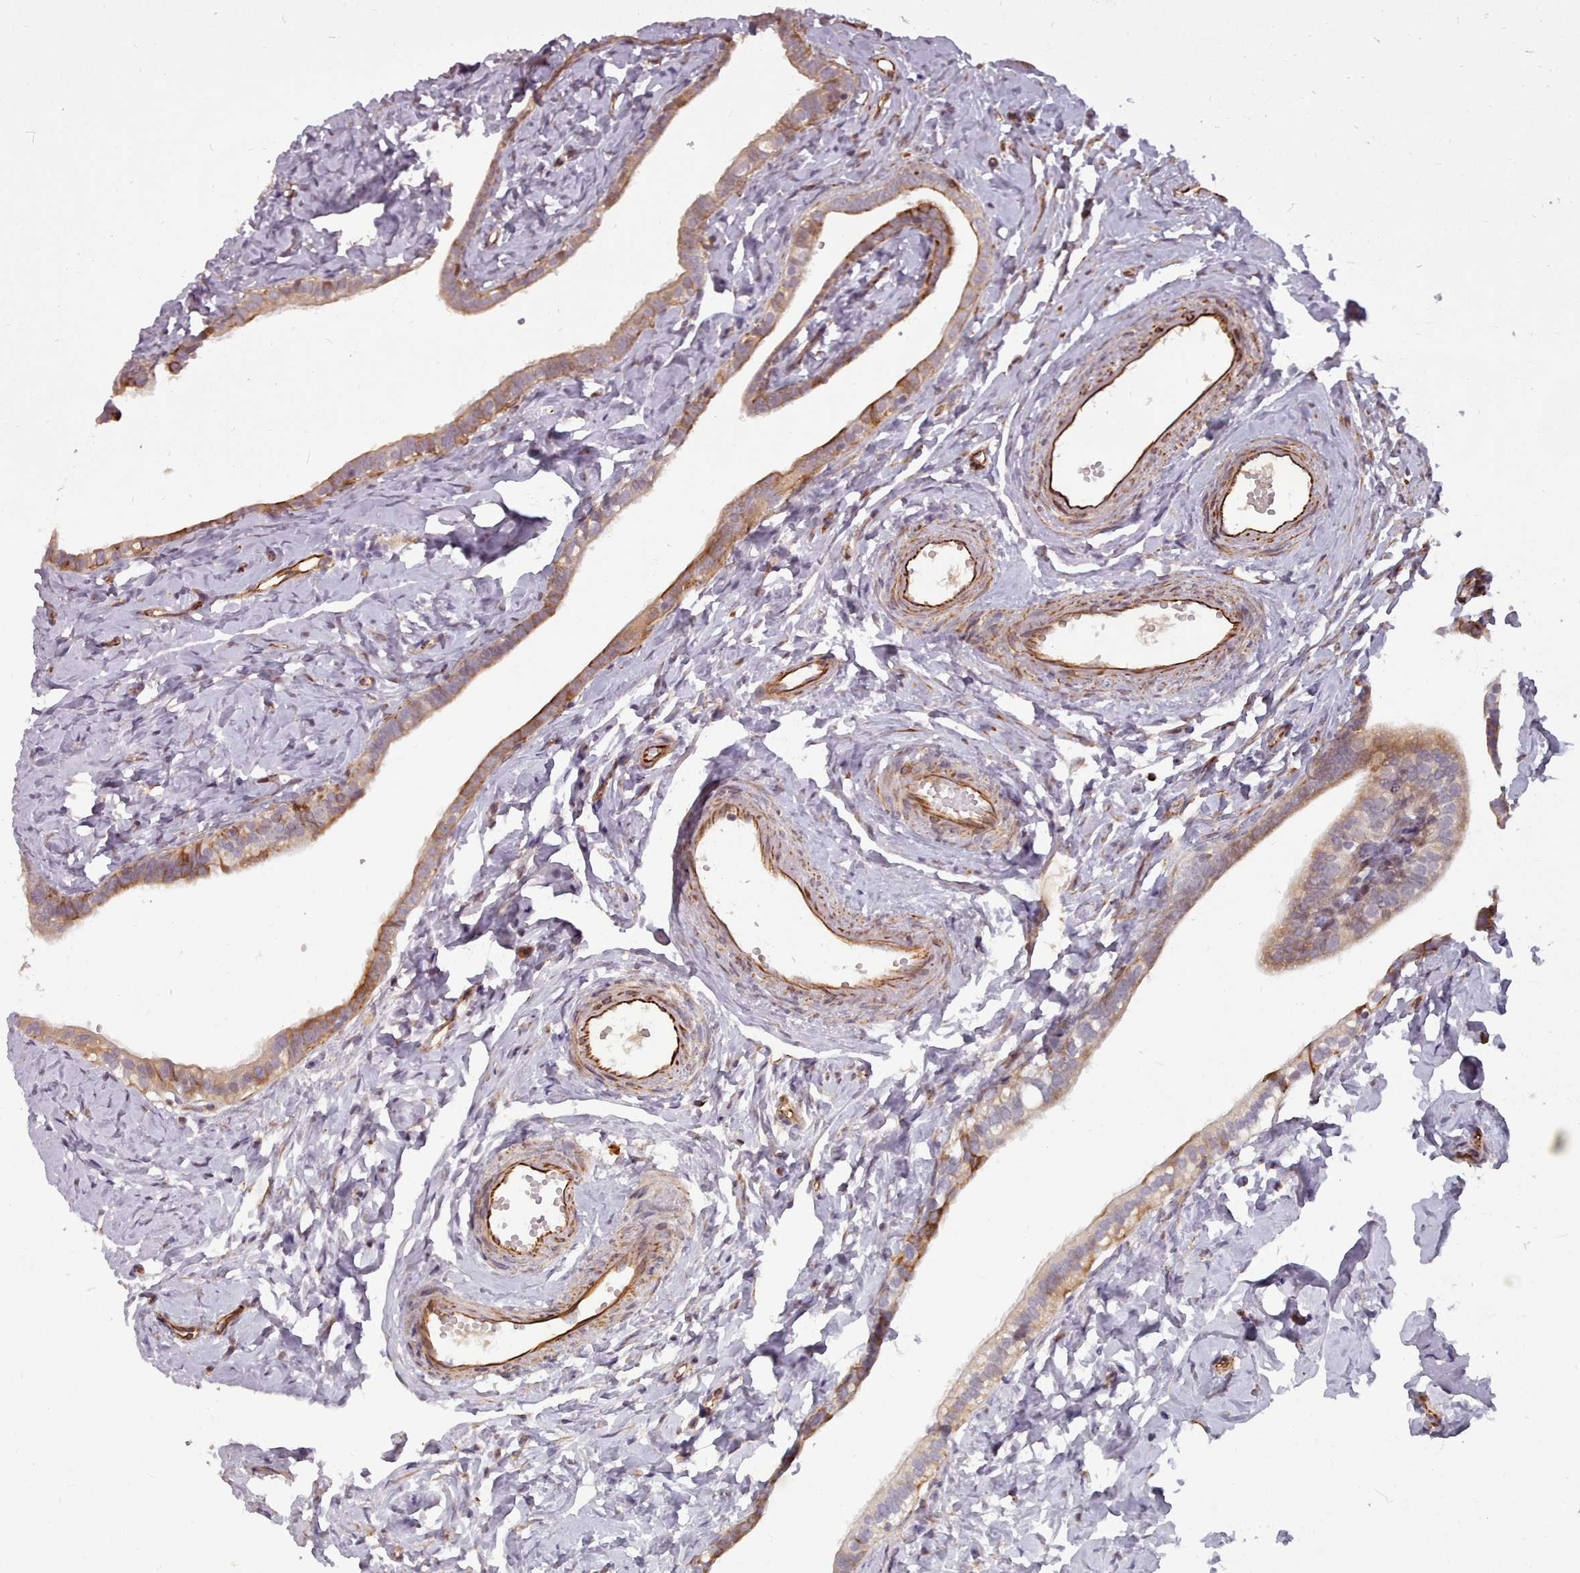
{"staining": {"intensity": "moderate", "quantity": "25%-75%", "location": "cytoplasmic/membranous"}, "tissue": "fallopian tube", "cell_type": "Glandular cells", "image_type": "normal", "snomed": [{"axis": "morphology", "description": "Normal tissue, NOS"}, {"axis": "topography", "description": "Fallopian tube"}], "caption": "Immunohistochemical staining of normal human fallopian tube displays moderate cytoplasmic/membranous protein staining in about 25%-75% of glandular cells.", "gene": "GBGT1", "patient": {"sex": "female", "age": 66}}